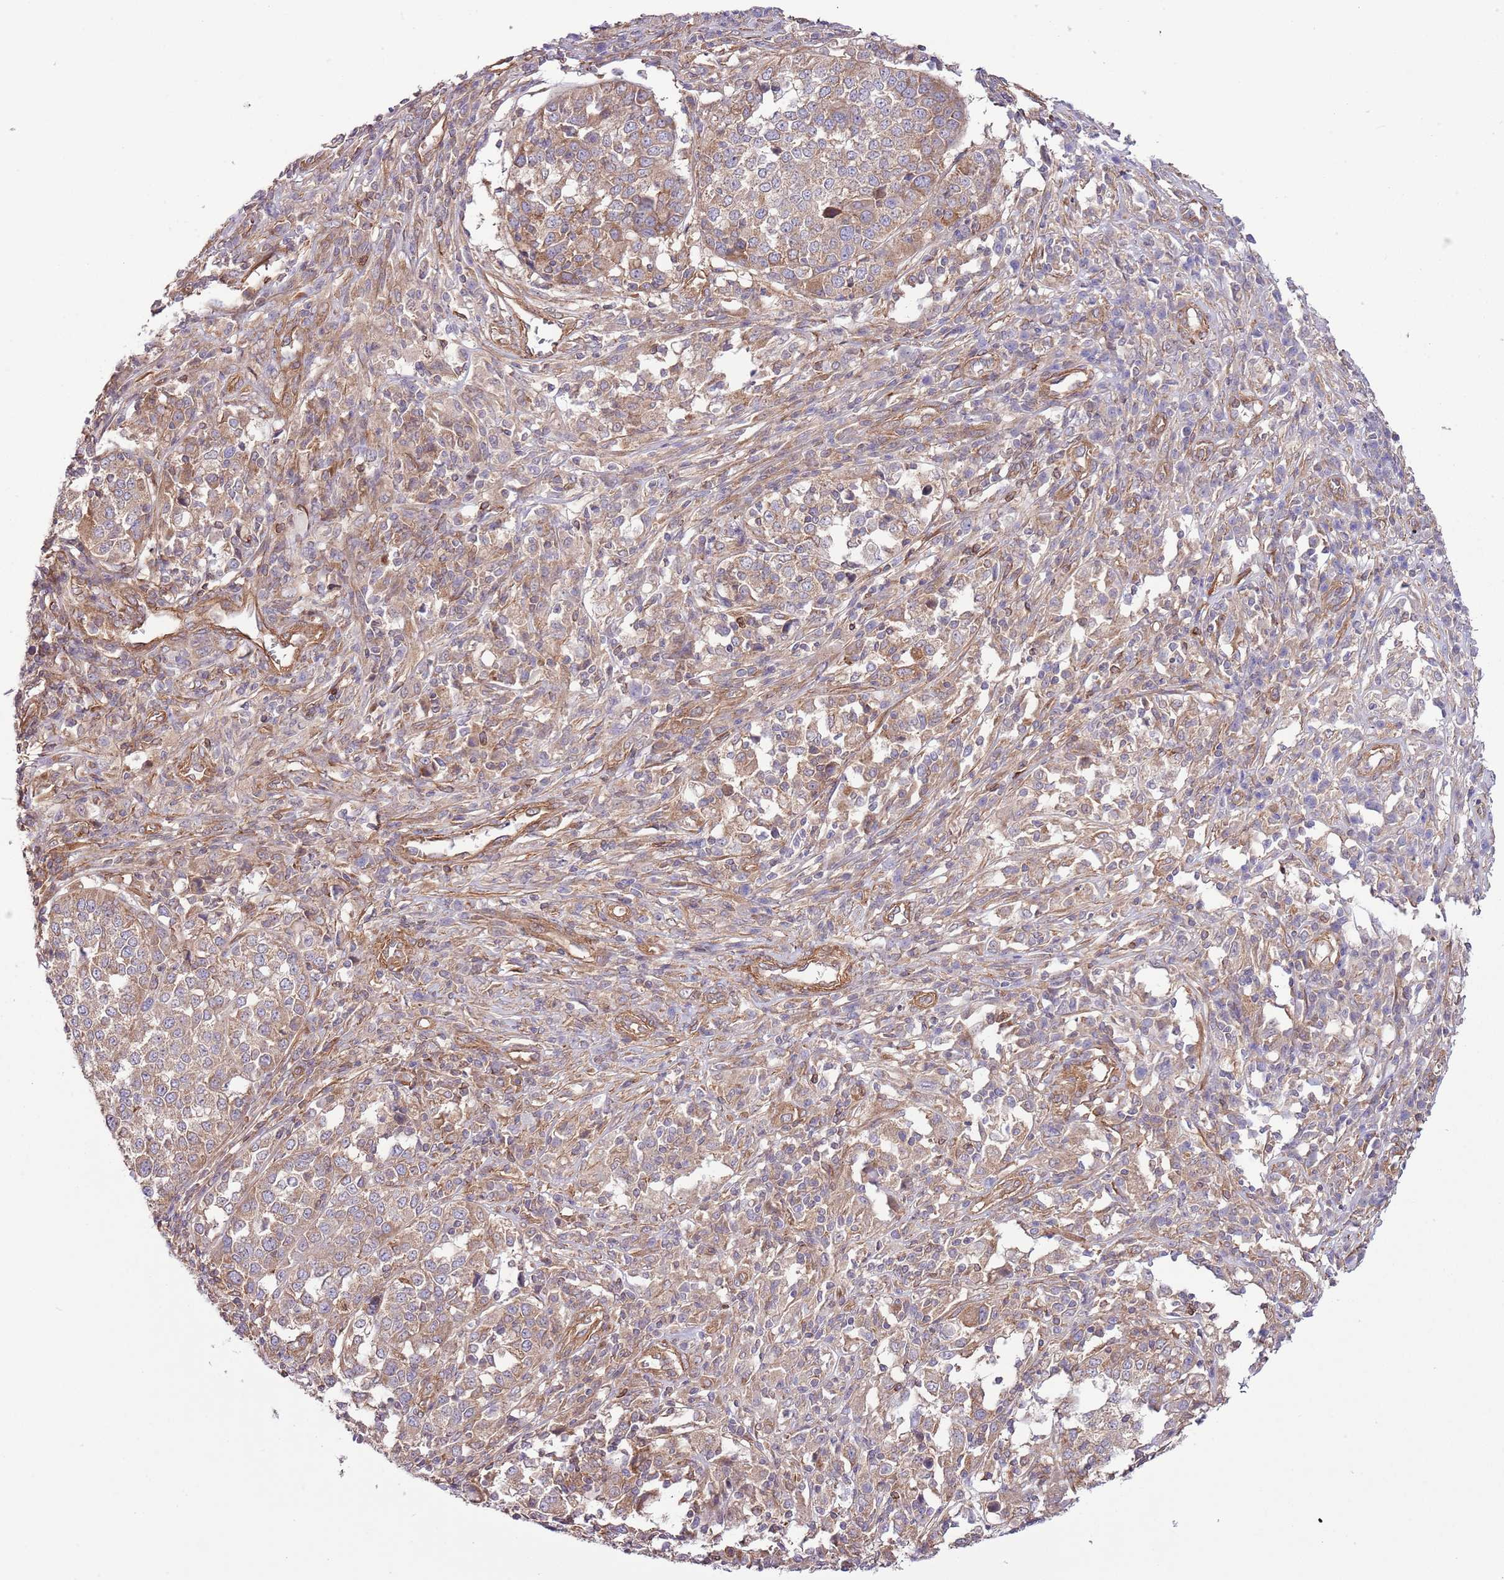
{"staining": {"intensity": "moderate", "quantity": "25%-75%", "location": "cytoplasmic/membranous"}, "tissue": "melanoma", "cell_type": "Tumor cells", "image_type": "cancer", "snomed": [{"axis": "morphology", "description": "Malignant melanoma, Metastatic site"}, {"axis": "topography", "description": "Lymph node"}], "caption": "A brown stain shows moderate cytoplasmic/membranous expression of a protein in human malignant melanoma (metastatic site) tumor cells. Using DAB (3,3'-diaminobenzidine) (brown) and hematoxylin (blue) stains, captured at high magnification using brightfield microscopy.", "gene": "LPIN2", "patient": {"sex": "male", "age": 44}}